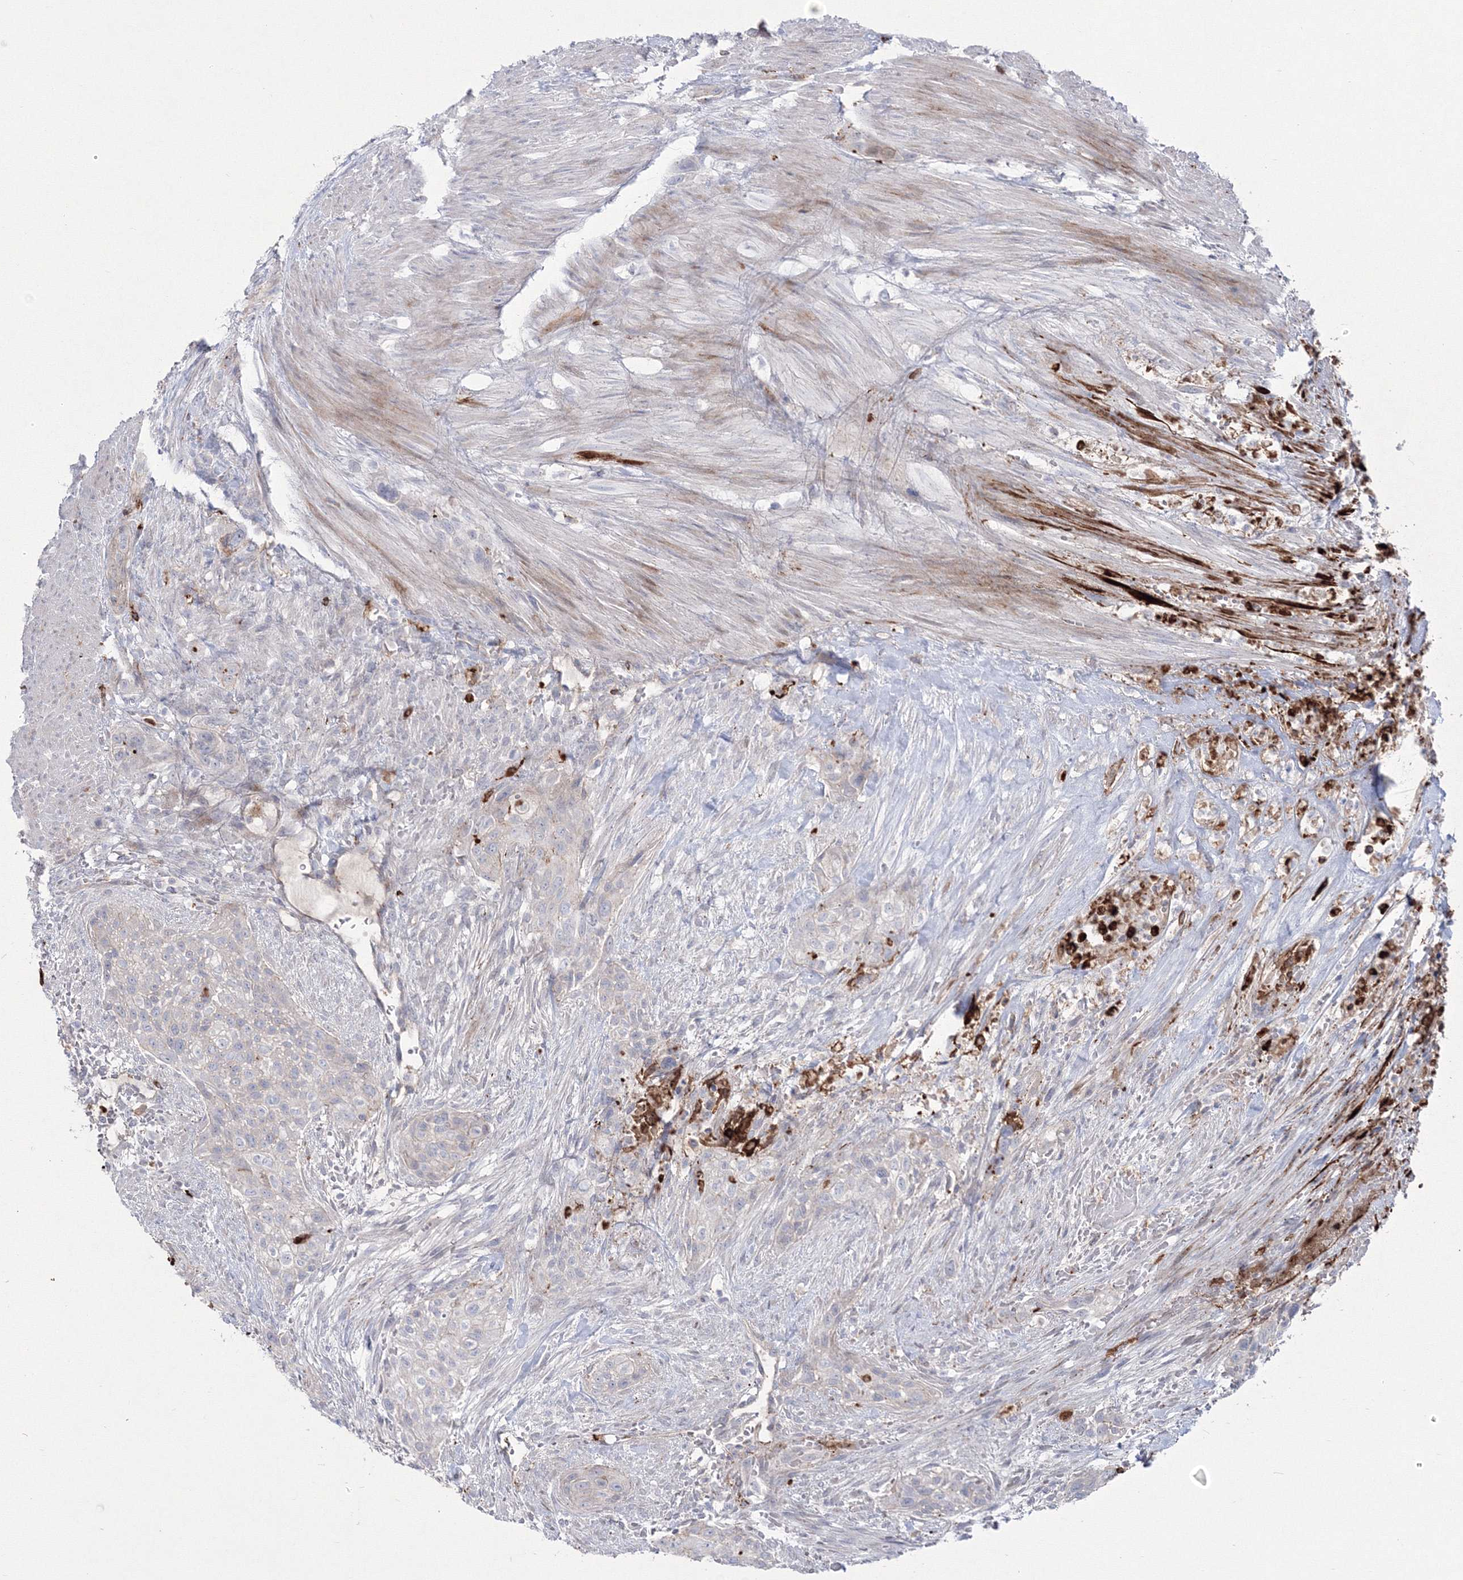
{"staining": {"intensity": "negative", "quantity": "none", "location": "none"}, "tissue": "urothelial cancer", "cell_type": "Tumor cells", "image_type": "cancer", "snomed": [{"axis": "morphology", "description": "Urothelial carcinoma, High grade"}, {"axis": "topography", "description": "Urinary bladder"}], "caption": "A histopathology image of human high-grade urothelial carcinoma is negative for staining in tumor cells. The staining is performed using DAB brown chromogen with nuclei counter-stained in using hematoxylin.", "gene": "HYAL2", "patient": {"sex": "male", "age": 35}}